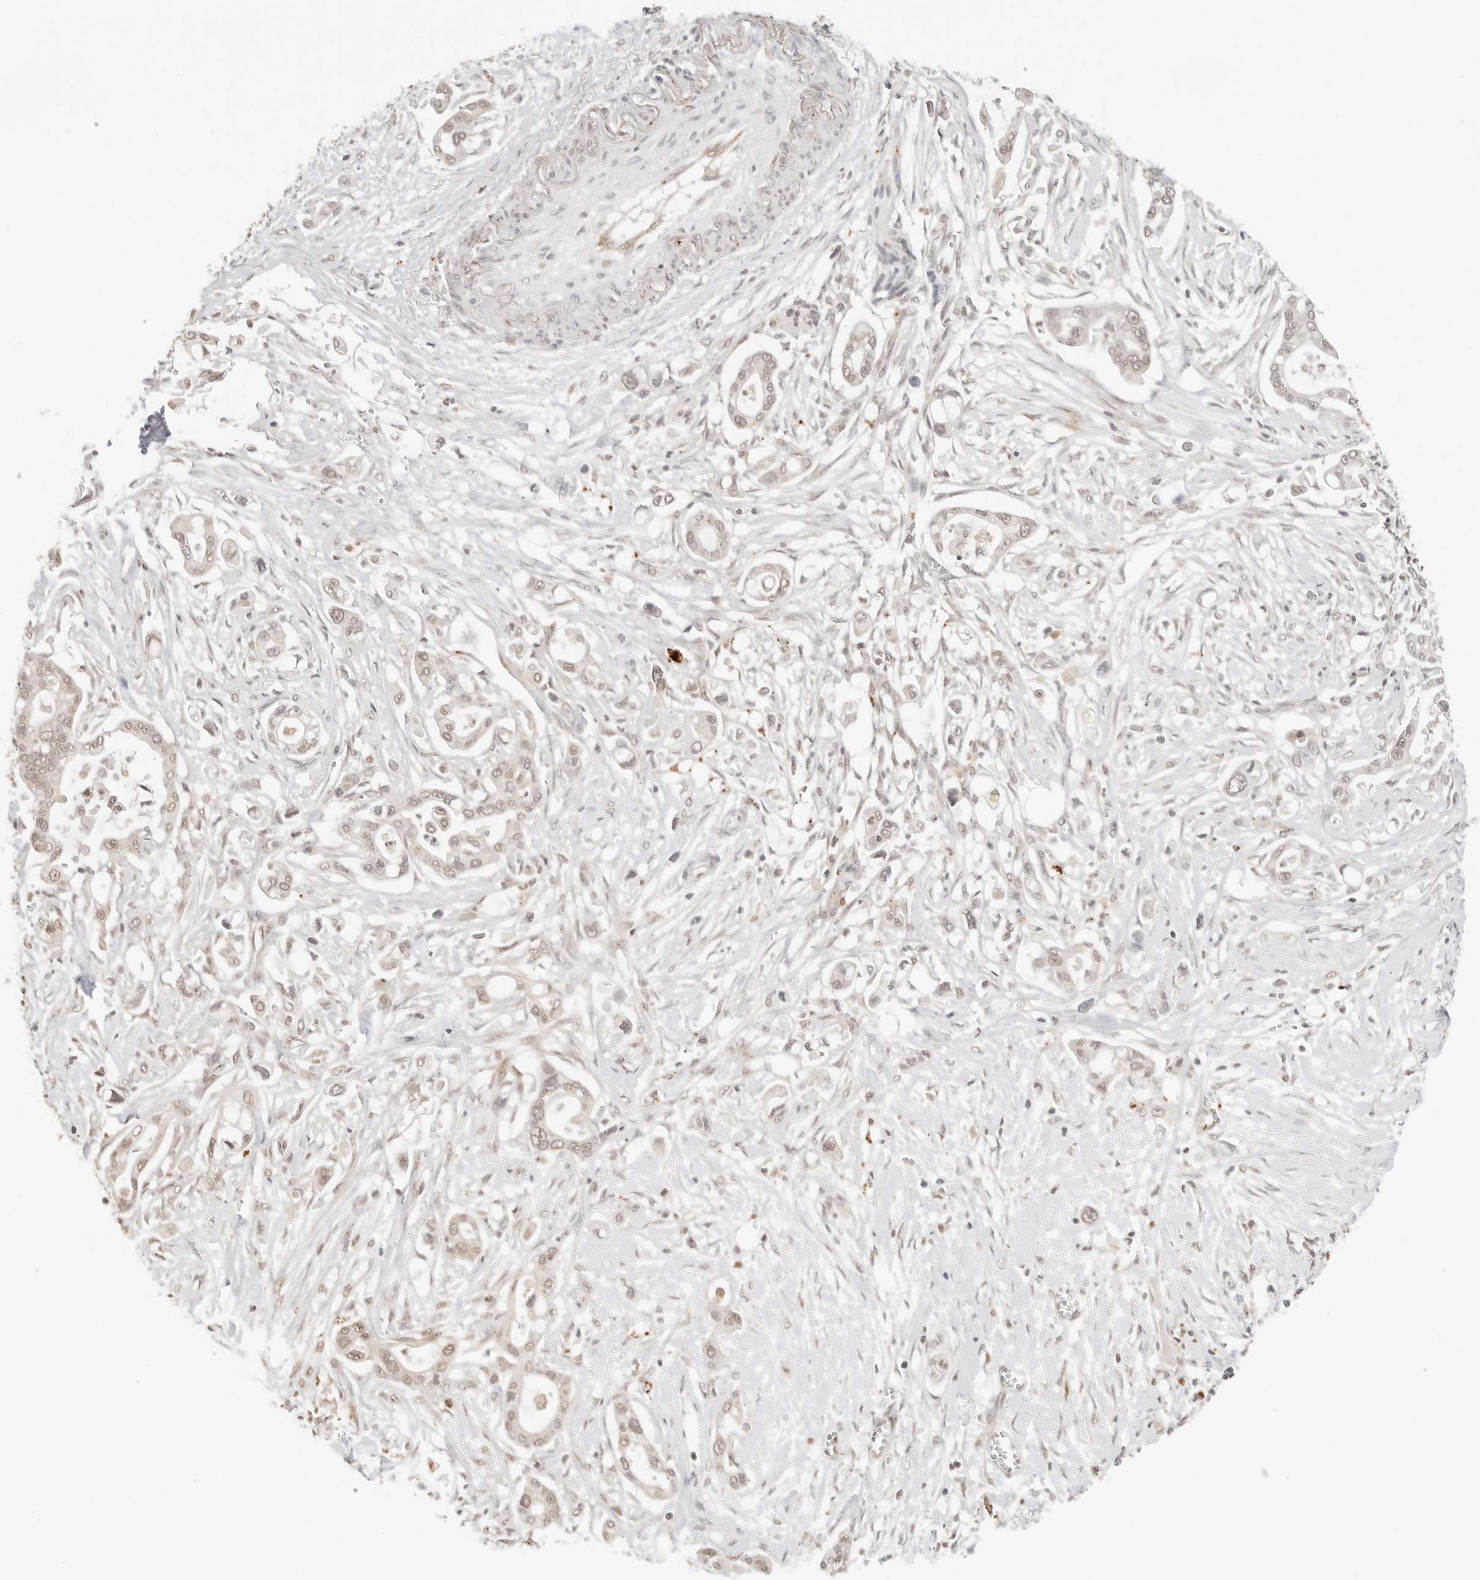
{"staining": {"intensity": "weak", "quantity": ">75%", "location": "nuclear"}, "tissue": "pancreatic cancer", "cell_type": "Tumor cells", "image_type": "cancer", "snomed": [{"axis": "morphology", "description": "Adenocarcinoma, NOS"}, {"axis": "topography", "description": "Pancreas"}], "caption": "DAB (3,3'-diaminobenzidine) immunohistochemical staining of human adenocarcinoma (pancreatic) reveals weak nuclear protein staining in about >75% of tumor cells.", "gene": "GPR34", "patient": {"sex": "male", "age": 68}}